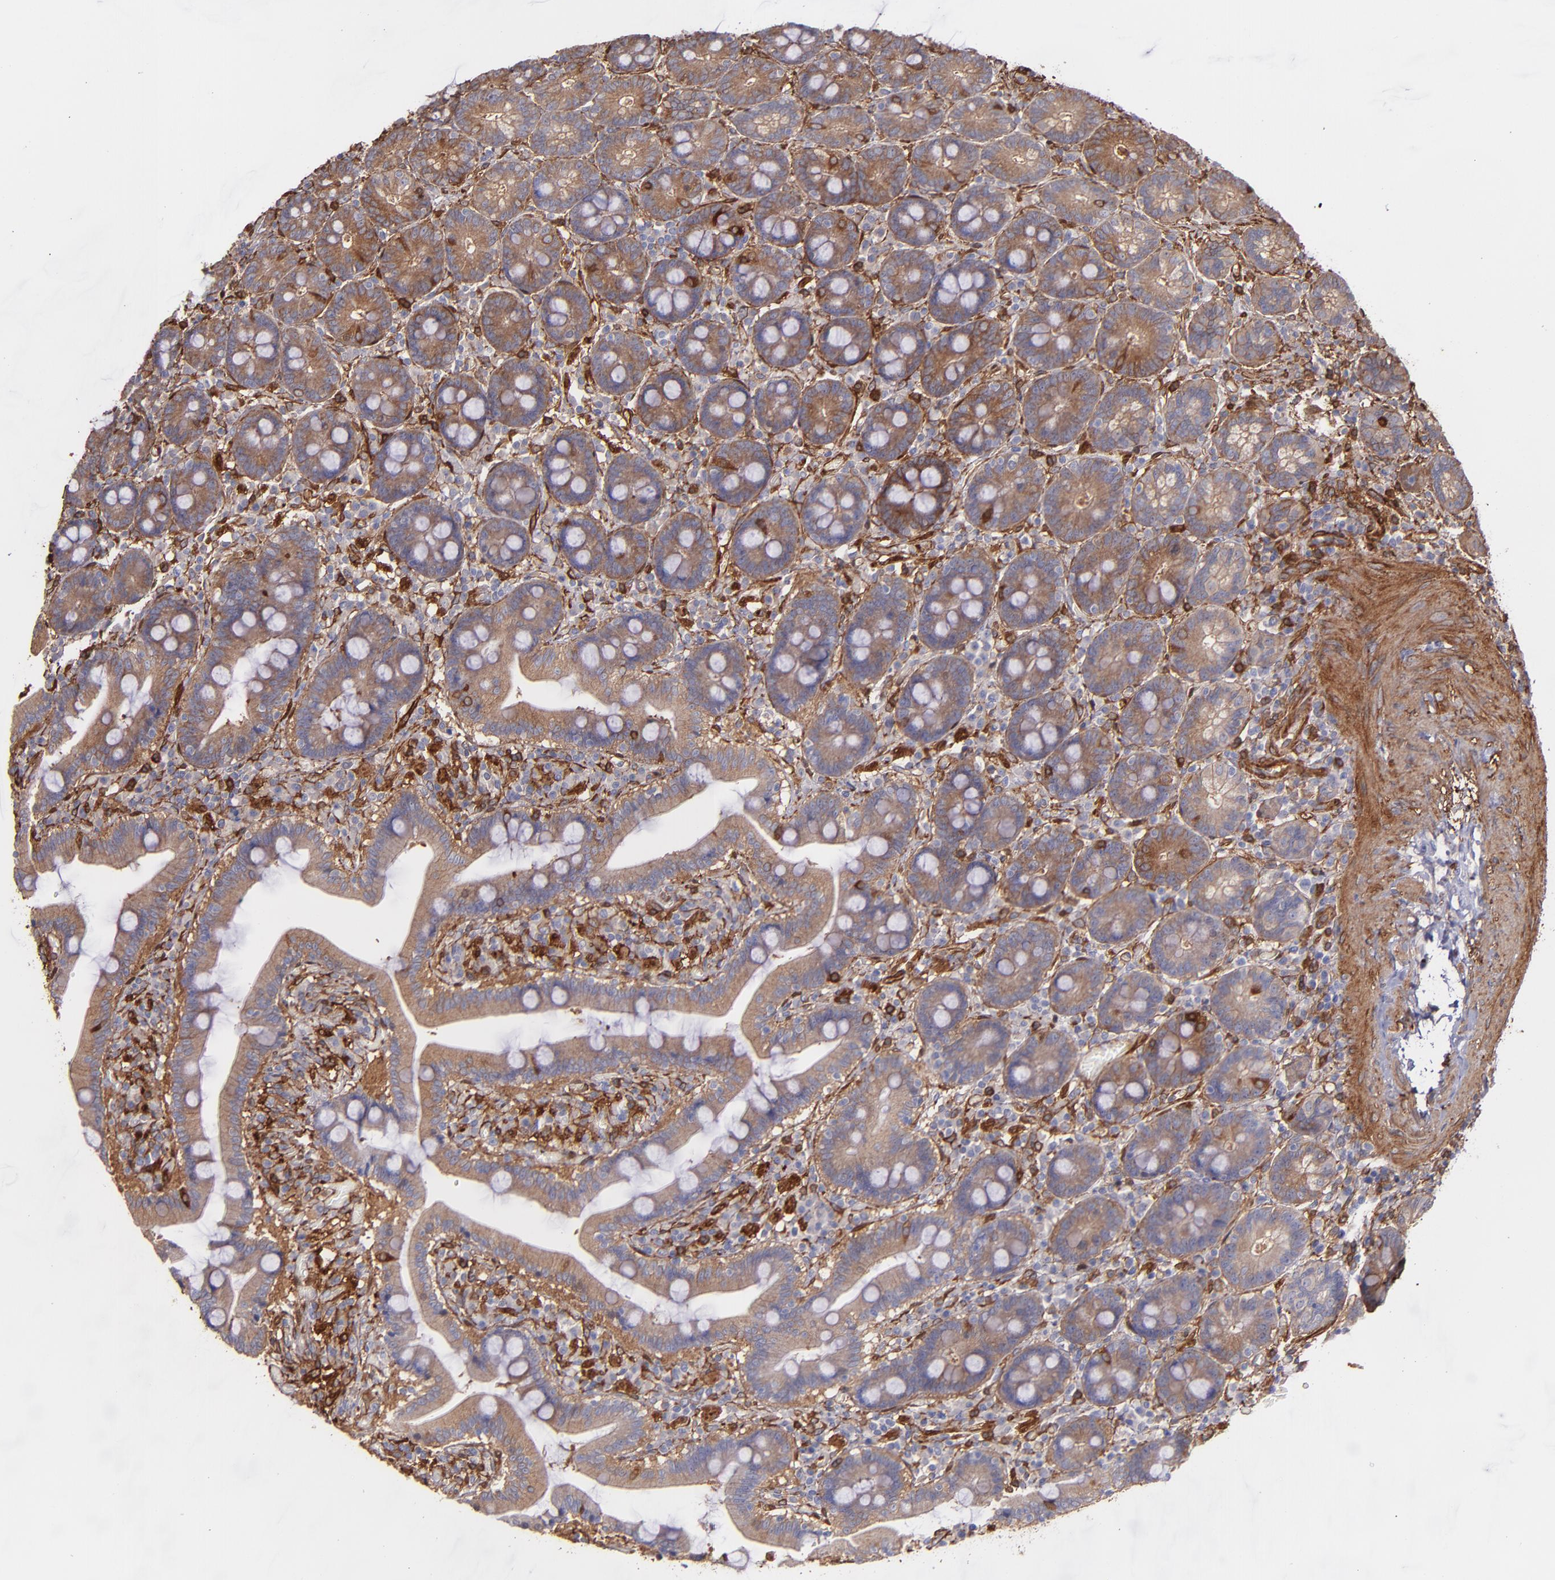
{"staining": {"intensity": "moderate", "quantity": ">75%", "location": "cytoplasmic/membranous"}, "tissue": "duodenum", "cell_type": "Glandular cells", "image_type": "normal", "snomed": [{"axis": "morphology", "description": "Normal tissue, NOS"}, {"axis": "topography", "description": "Duodenum"}], "caption": "About >75% of glandular cells in normal duodenum display moderate cytoplasmic/membranous protein staining as visualized by brown immunohistochemical staining.", "gene": "VCL", "patient": {"sex": "male", "age": 66}}